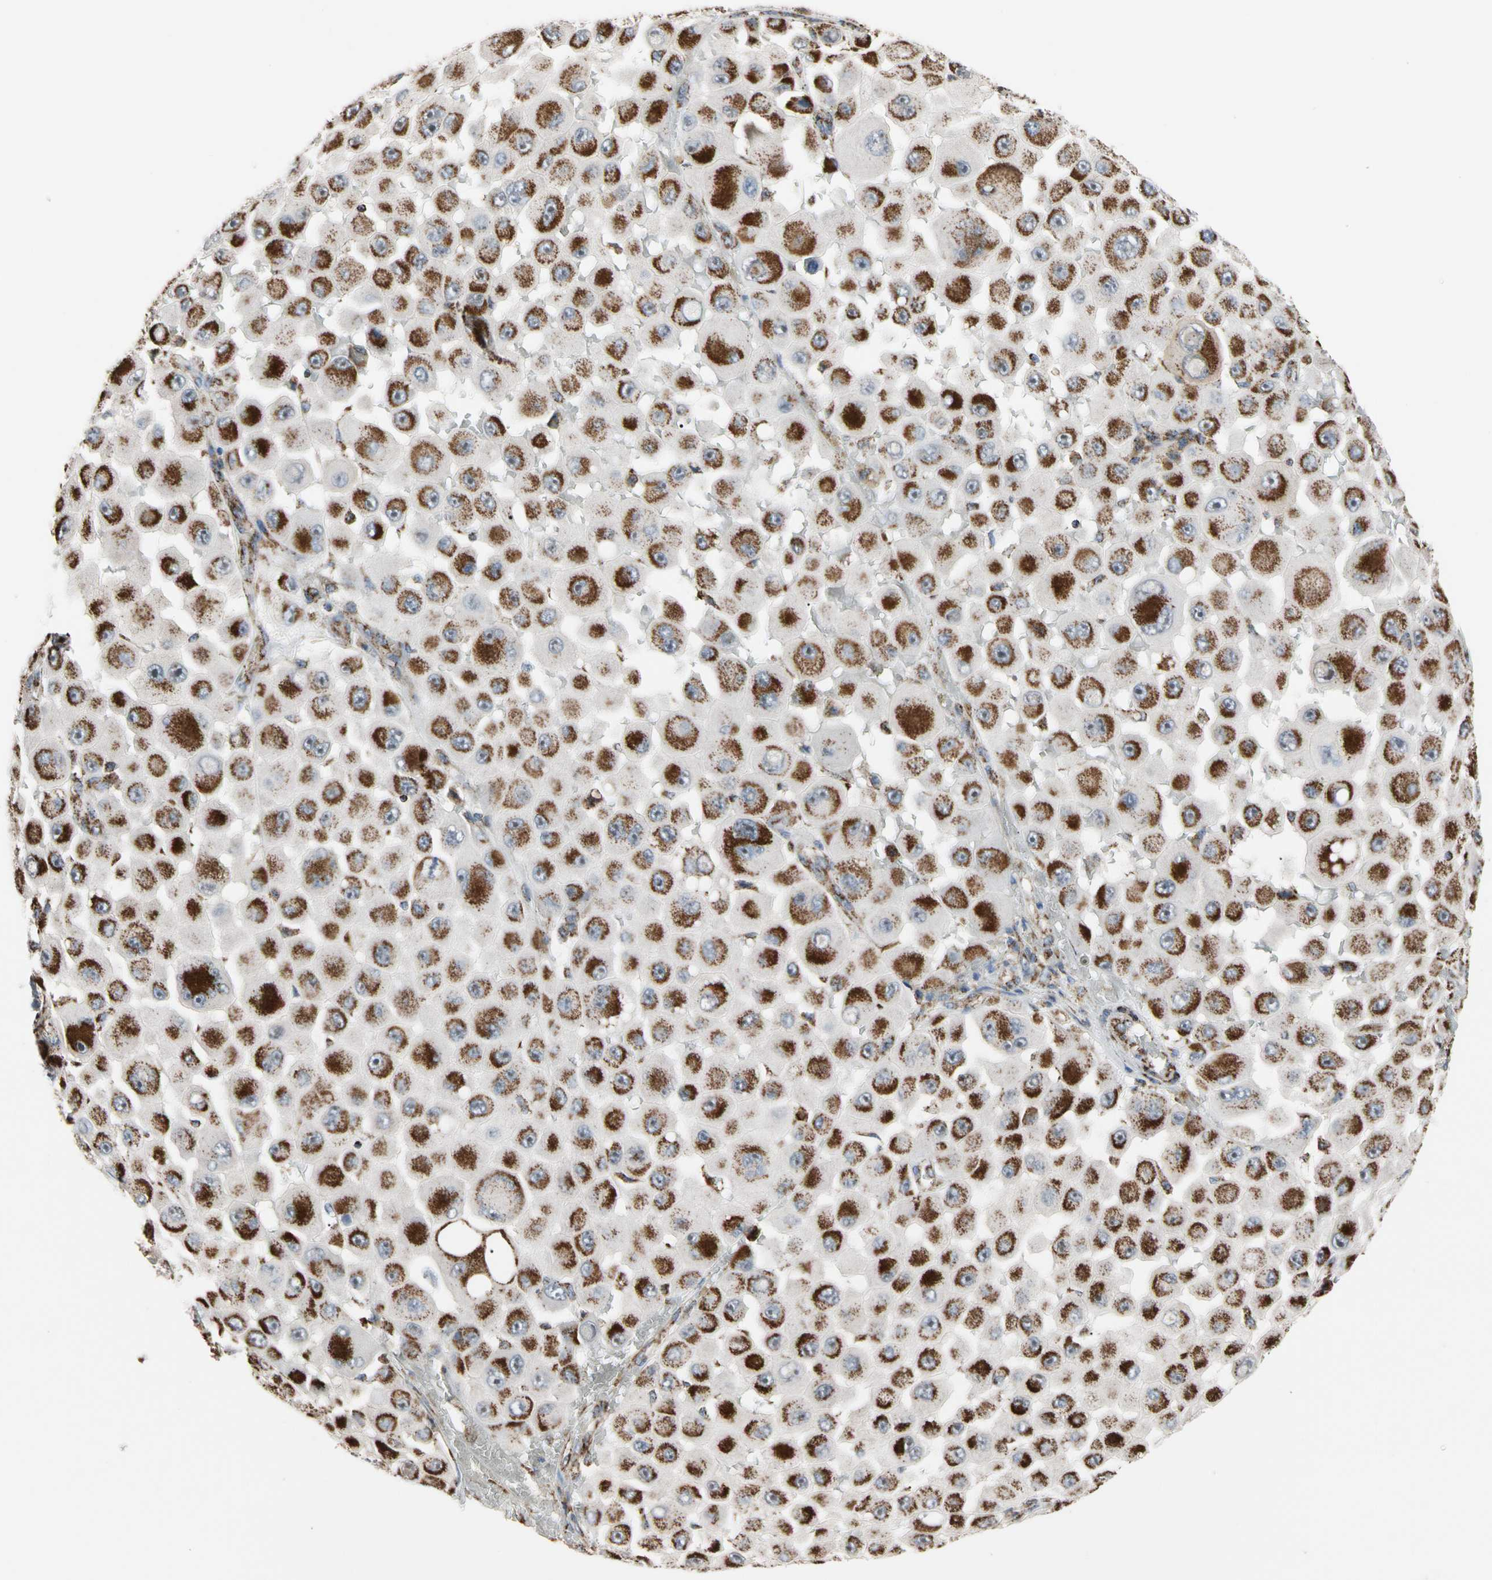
{"staining": {"intensity": "strong", "quantity": ">75%", "location": "cytoplasmic/membranous"}, "tissue": "melanoma", "cell_type": "Tumor cells", "image_type": "cancer", "snomed": [{"axis": "morphology", "description": "Malignant melanoma, NOS"}, {"axis": "topography", "description": "Skin"}], "caption": "Tumor cells reveal strong cytoplasmic/membranous positivity in approximately >75% of cells in malignant melanoma.", "gene": "FAM110B", "patient": {"sex": "female", "age": 81}}